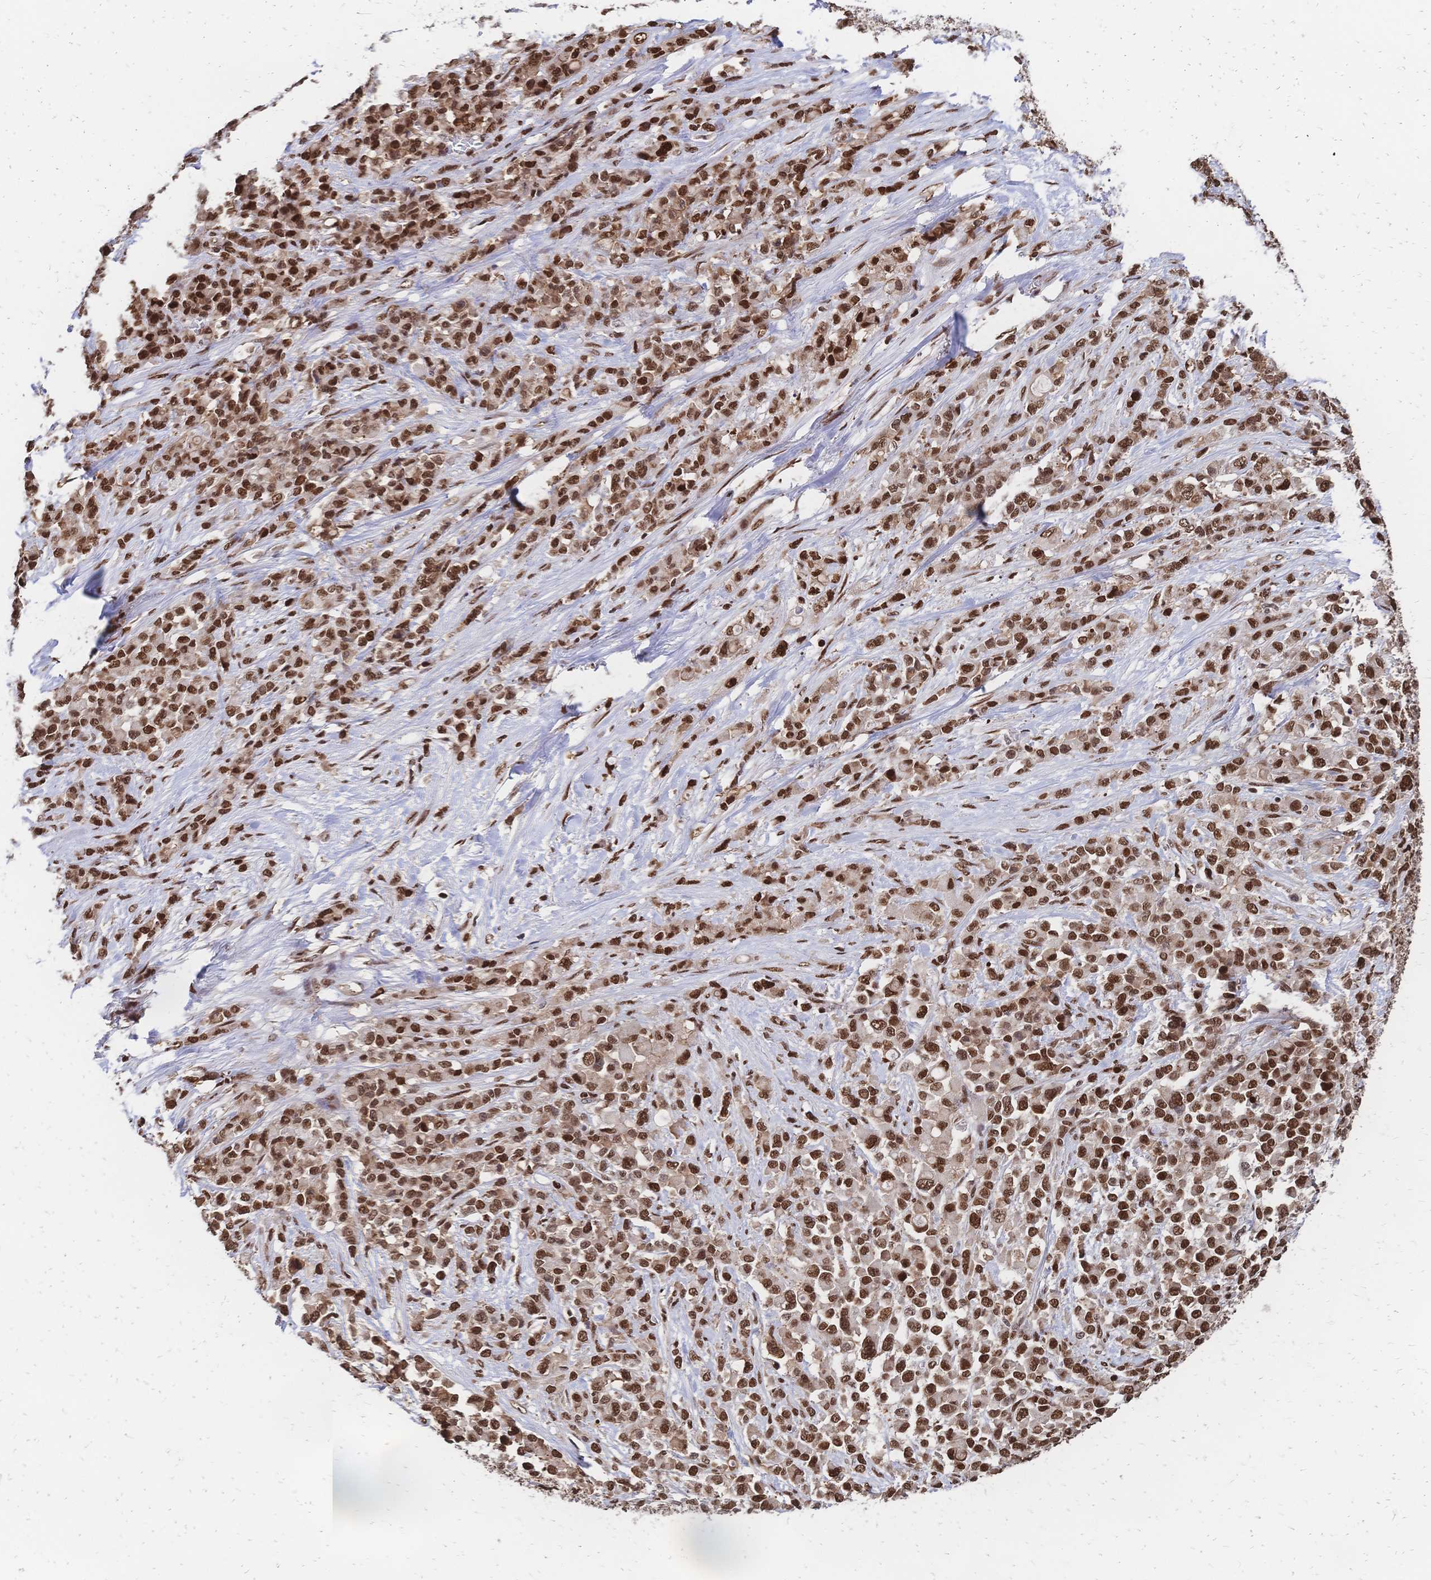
{"staining": {"intensity": "moderate", "quantity": ">75%", "location": "nuclear"}, "tissue": "stomach cancer", "cell_type": "Tumor cells", "image_type": "cancer", "snomed": [{"axis": "morphology", "description": "Adenocarcinoma, NOS"}, {"axis": "topography", "description": "Stomach"}], "caption": "IHC histopathology image of stomach cancer (adenocarcinoma) stained for a protein (brown), which exhibits medium levels of moderate nuclear staining in about >75% of tumor cells.", "gene": "HDGF", "patient": {"sex": "female", "age": 76}}